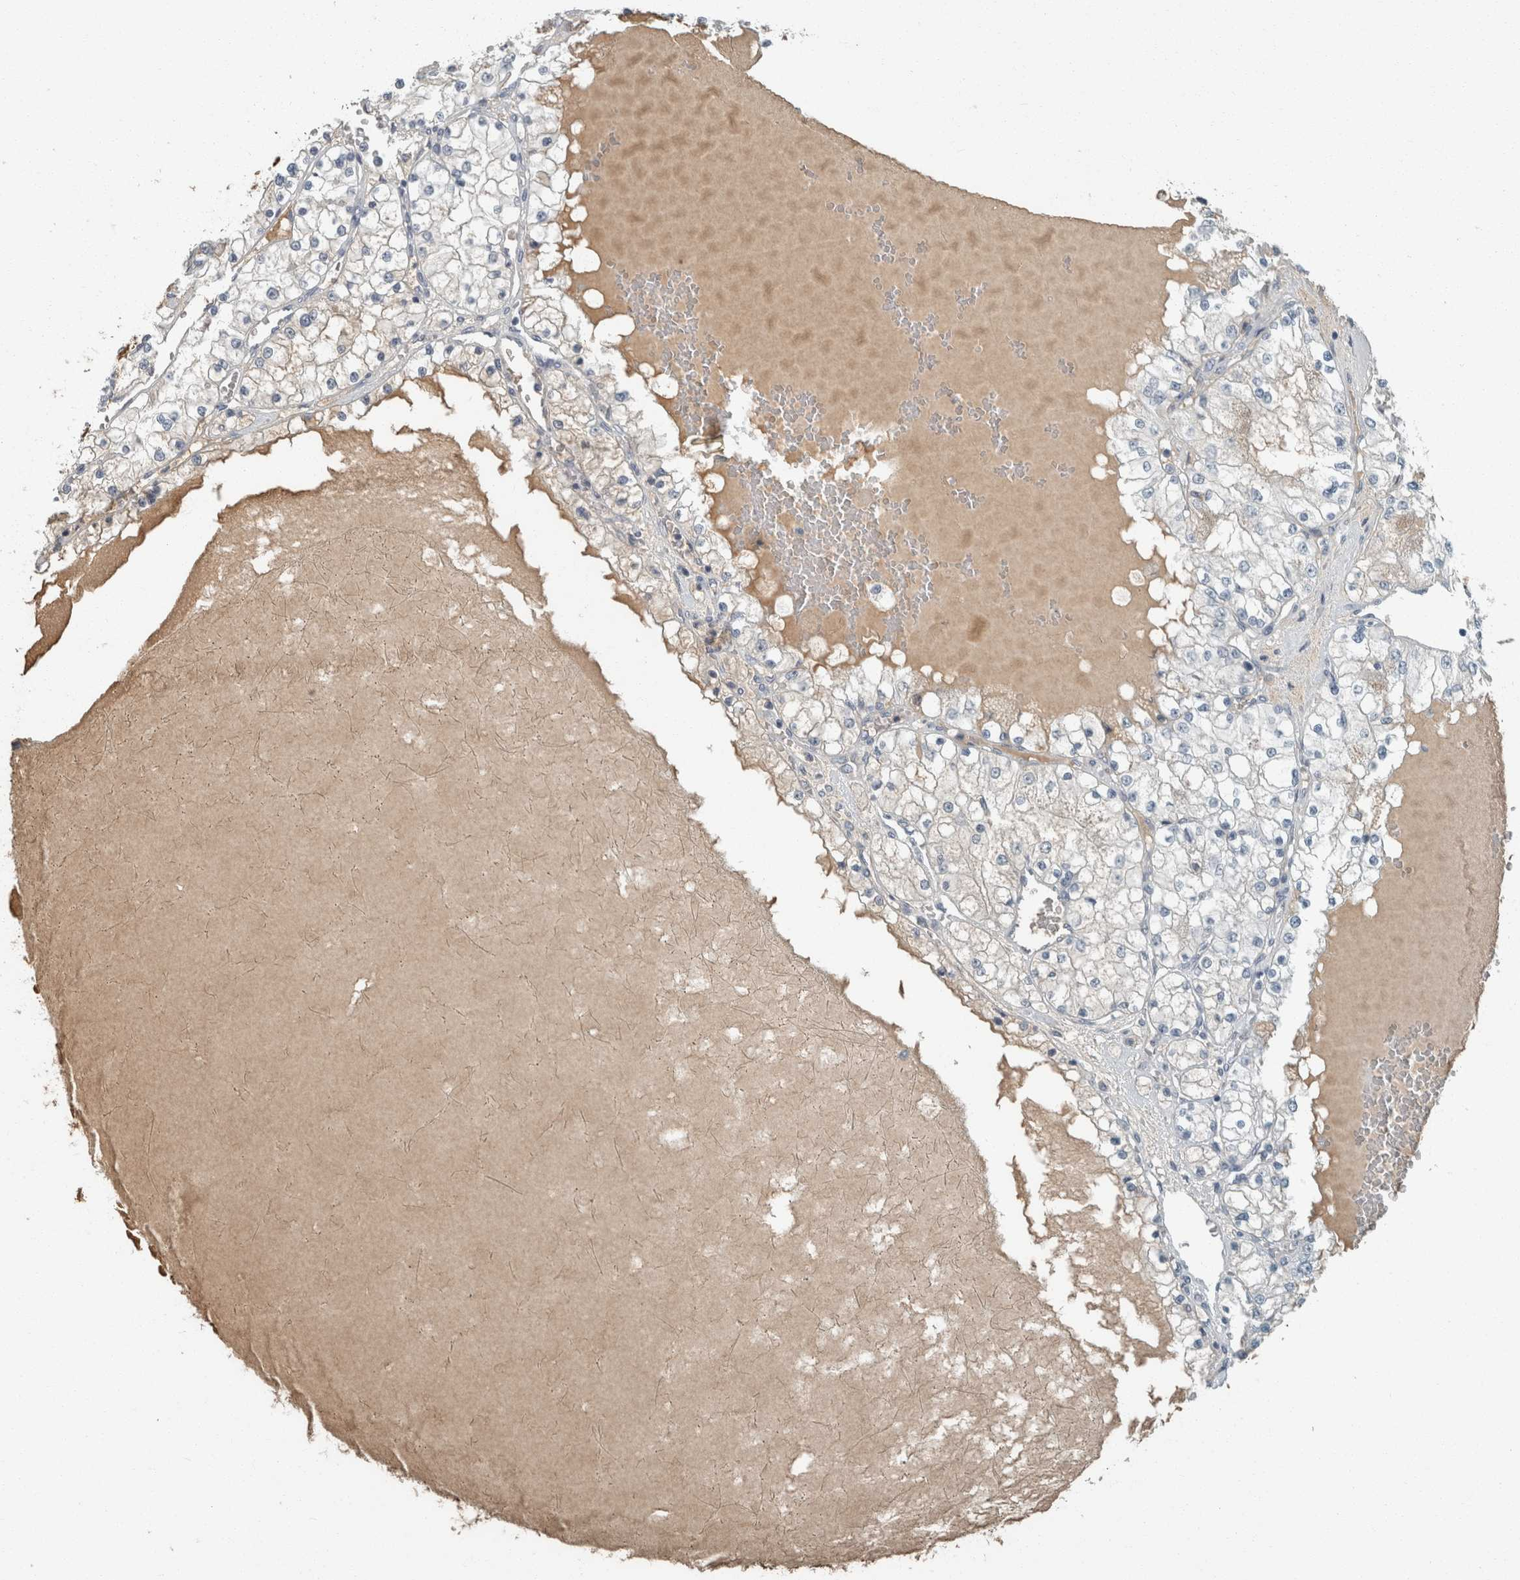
{"staining": {"intensity": "weak", "quantity": "<25%", "location": "cytoplasmic/membranous"}, "tissue": "renal cancer", "cell_type": "Tumor cells", "image_type": "cancer", "snomed": [{"axis": "morphology", "description": "Adenocarcinoma, NOS"}, {"axis": "topography", "description": "Kidney"}], "caption": "This is an immunohistochemistry (IHC) micrograph of human renal cancer. There is no expression in tumor cells.", "gene": "CHL1", "patient": {"sex": "male", "age": 68}}